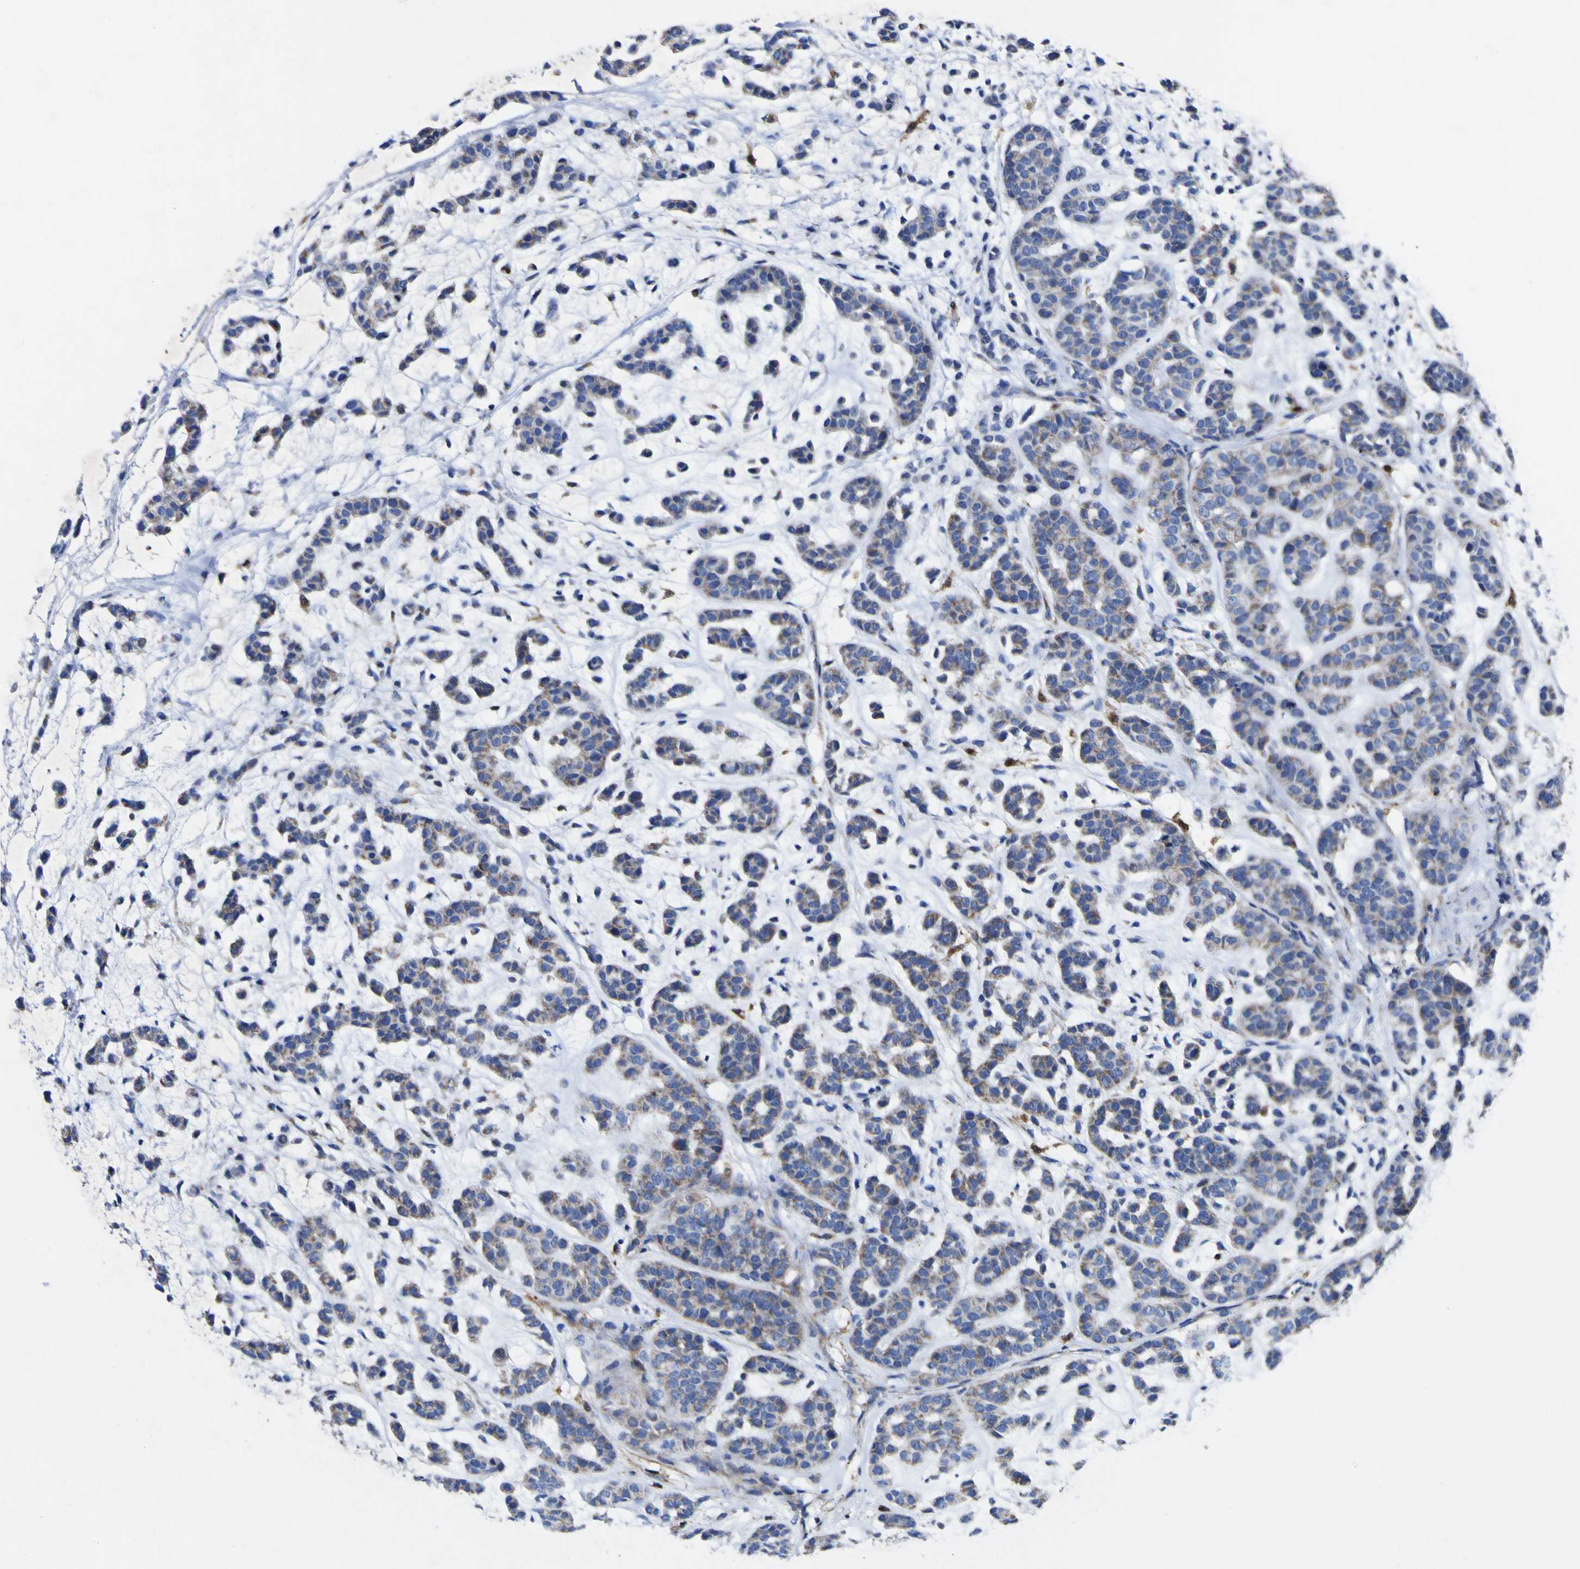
{"staining": {"intensity": "moderate", "quantity": ">75%", "location": "cytoplasmic/membranous"}, "tissue": "head and neck cancer", "cell_type": "Tumor cells", "image_type": "cancer", "snomed": [{"axis": "morphology", "description": "Adenocarcinoma, NOS"}, {"axis": "morphology", "description": "Adenoma, NOS"}, {"axis": "topography", "description": "Head-Neck"}], "caption": "This histopathology image exhibits IHC staining of human head and neck adenocarcinoma, with medium moderate cytoplasmic/membranous positivity in approximately >75% of tumor cells.", "gene": "CCDC90B", "patient": {"sex": "female", "age": 55}}